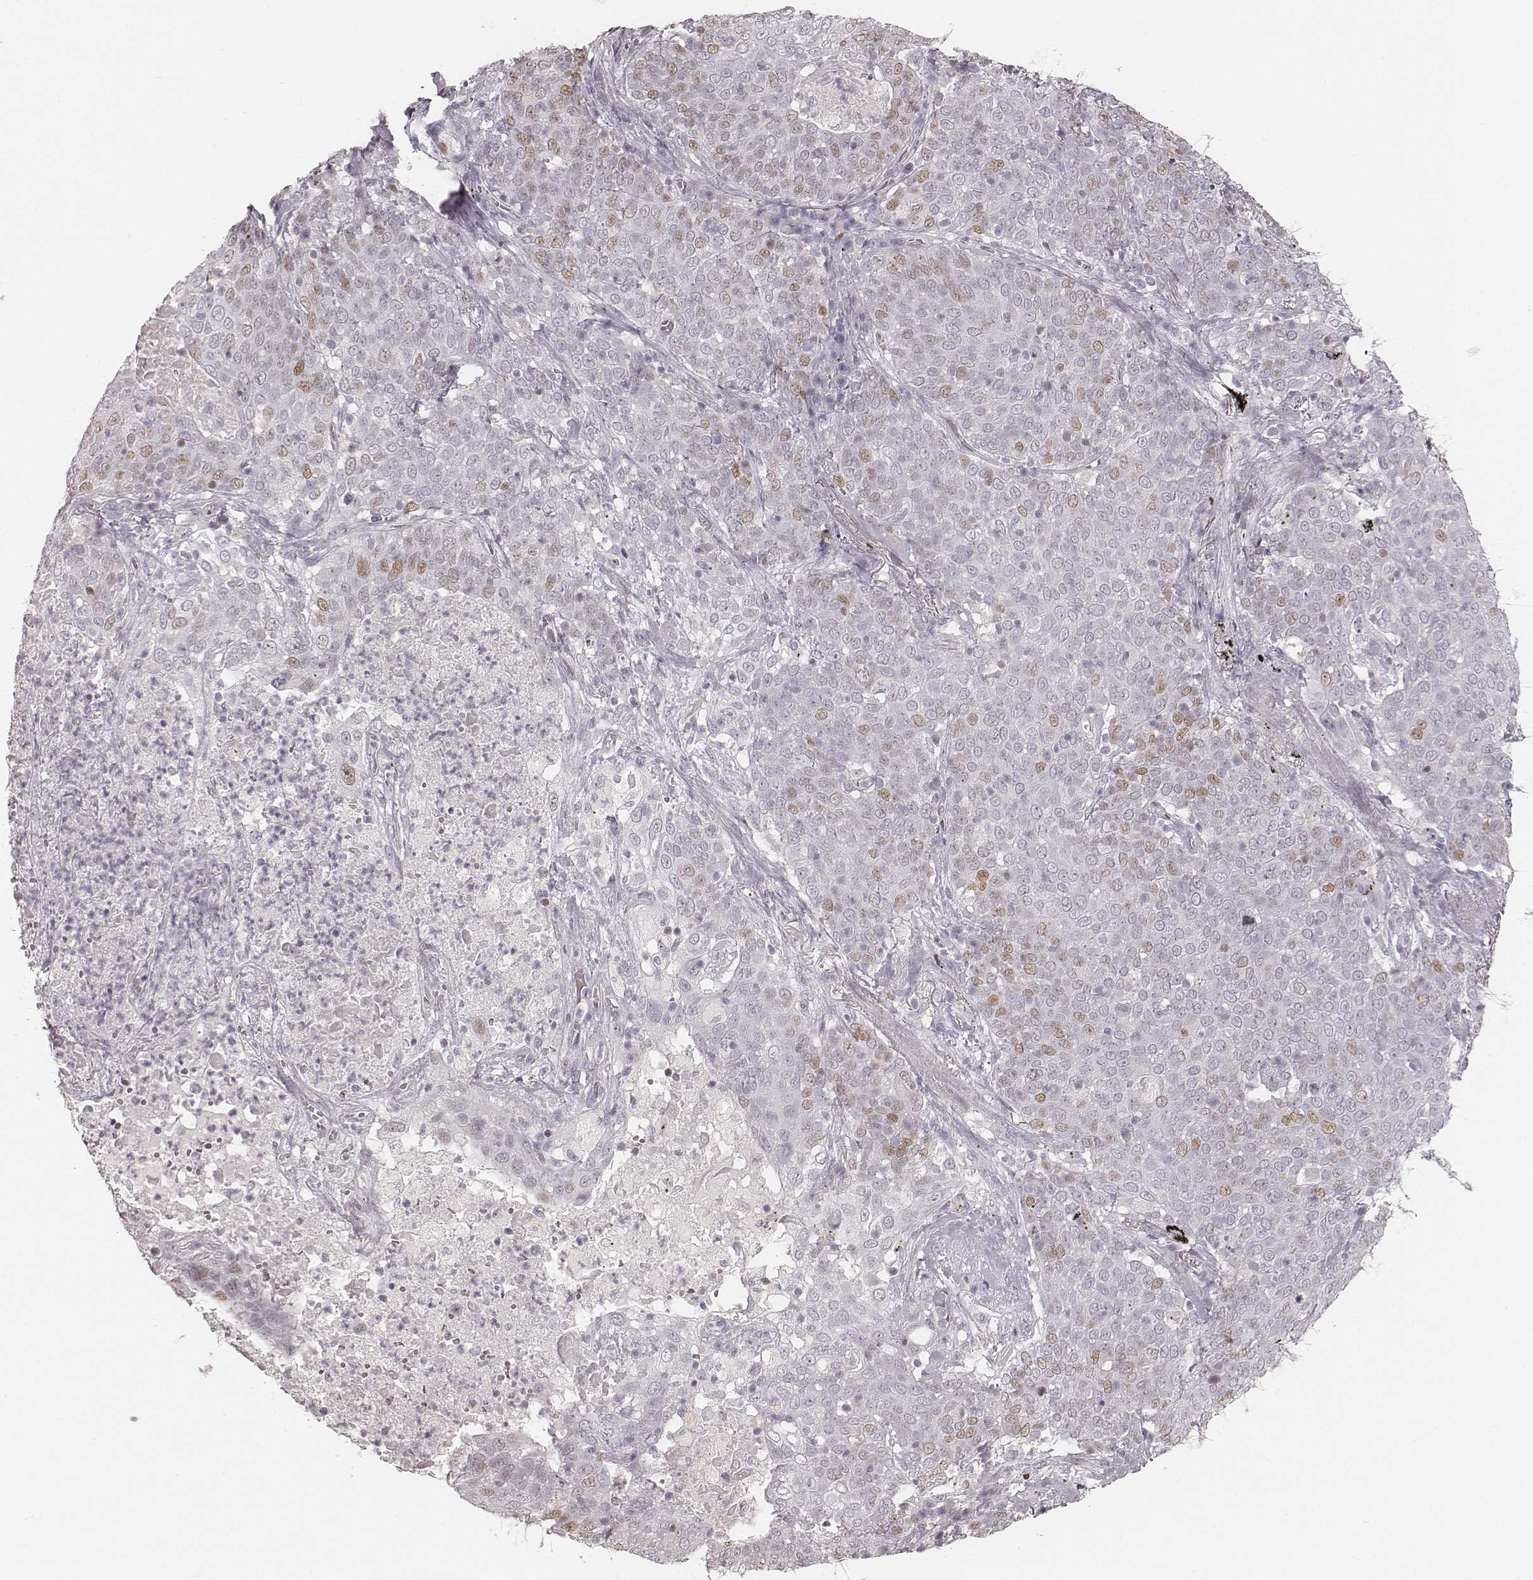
{"staining": {"intensity": "weak", "quantity": "25%-75%", "location": "nuclear"}, "tissue": "lung cancer", "cell_type": "Tumor cells", "image_type": "cancer", "snomed": [{"axis": "morphology", "description": "Squamous cell carcinoma, NOS"}, {"axis": "topography", "description": "Lung"}], "caption": "The photomicrograph reveals staining of lung cancer, revealing weak nuclear protein expression (brown color) within tumor cells. Using DAB (3,3'-diaminobenzidine) (brown) and hematoxylin (blue) stains, captured at high magnification using brightfield microscopy.", "gene": "TEX37", "patient": {"sex": "male", "age": 82}}